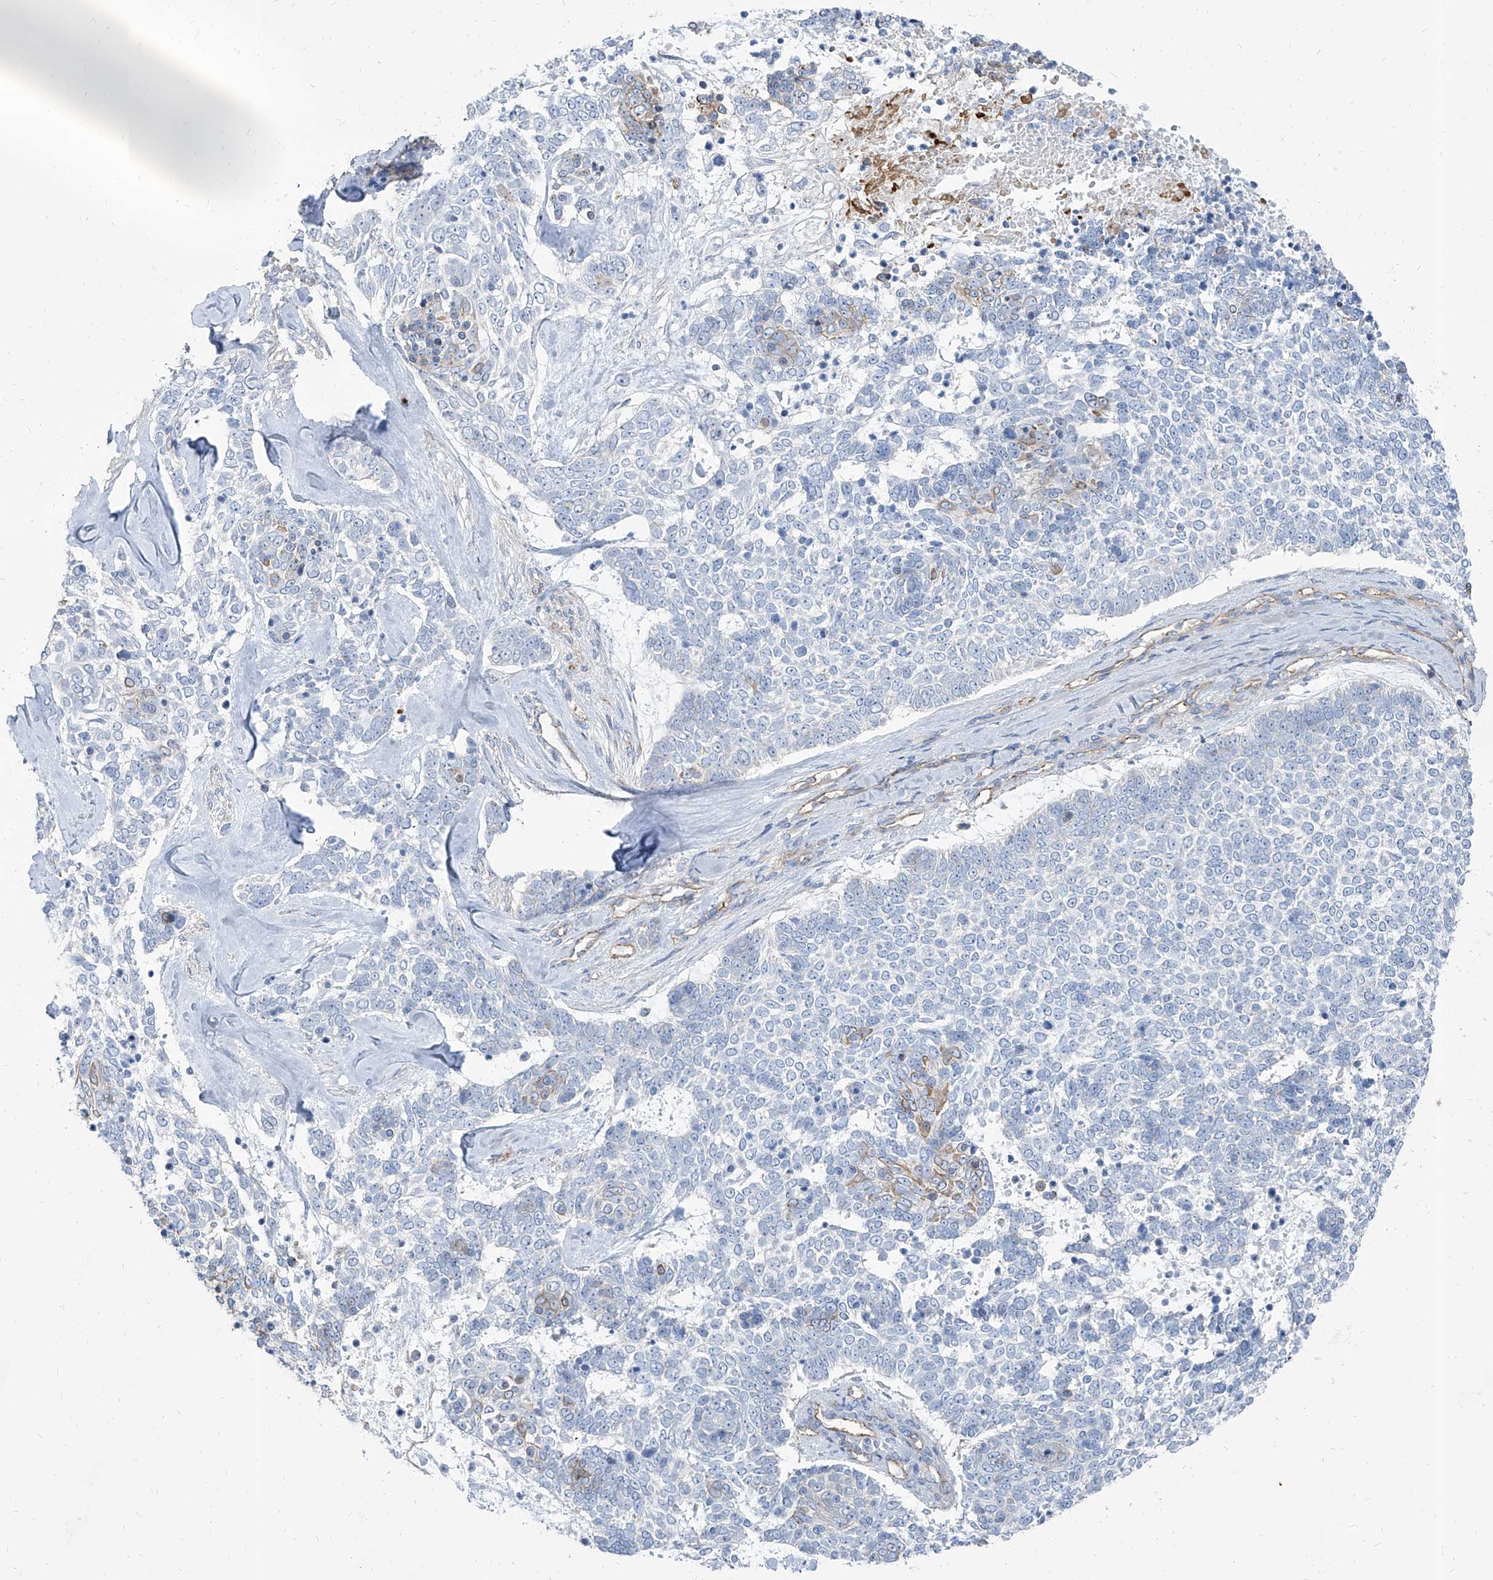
{"staining": {"intensity": "negative", "quantity": "none", "location": "none"}, "tissue": "skin cancer", "cell_type": "Tumor cells", "image_type": "cancer", "snomed": [{"axis": "morphology", "description": "Basal cell carcinoma"}, {"axis": "topography", "description": "Skin"}], "caption": "Skin cancer (basal cell carcinoma) stained for a protein using immunohistochemistry (IHC) displays no positivity tumor cells.", "gene": "TXLNB", "patient": {"sex": "female", "age": 81}}